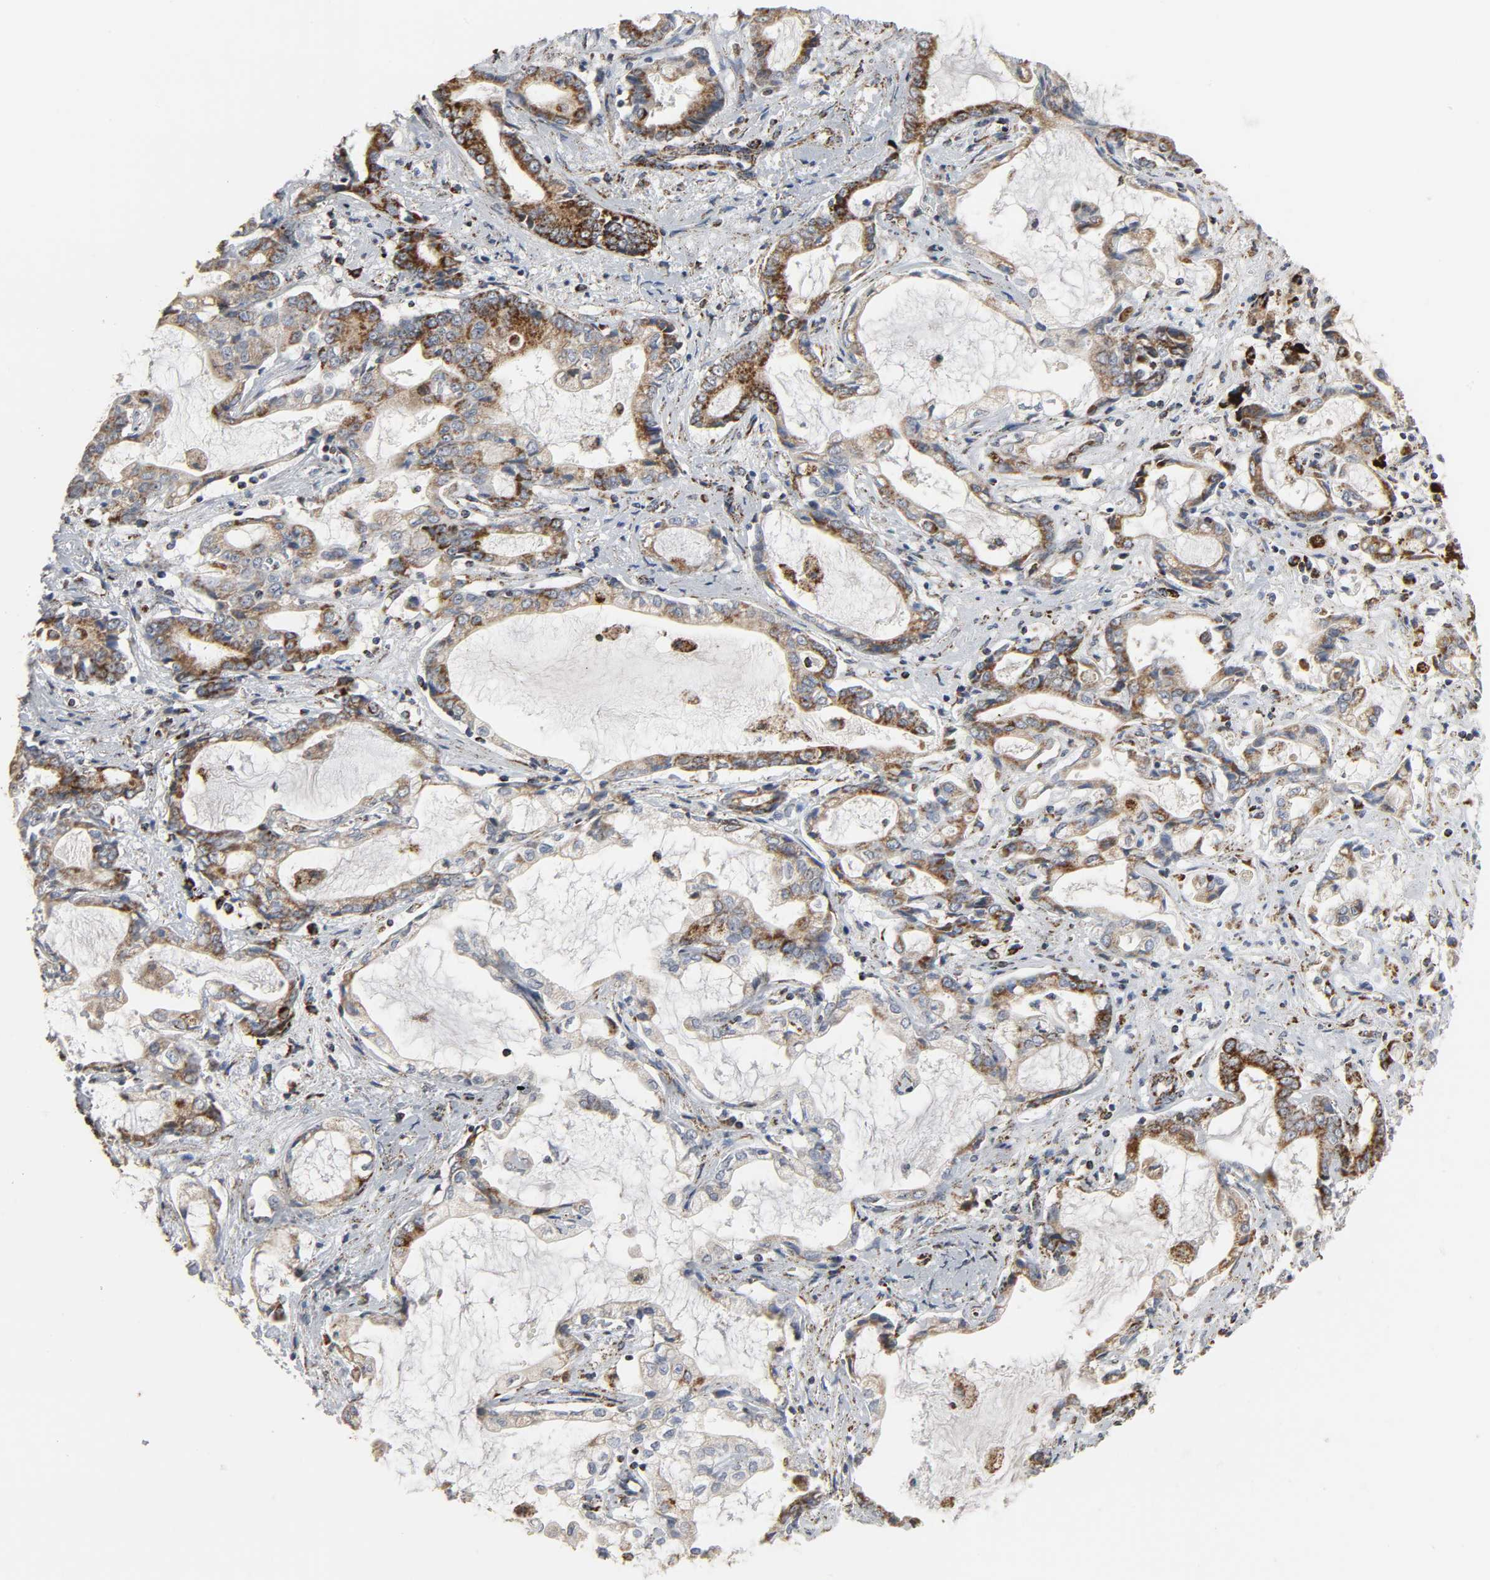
{"staining": {"intensity": "moderate", "quantity": "25%-75%", "location": "cytoplasmic/membranous"}, "tissue": "liver cancer", "cell_type": "Tumor cells", "image_type": "cancer", "snomed": [{"axis": "morphology", "description": "Cholangiocarcinoma"}, {"axis": "topography", "description": "Liver"}], "caption": "Immunohistochemistry staining of cholangiocarcinoma (liver), which shows medium levels of moderate cytoplasmic/membranous expression in approximately 25%-75% of tumor cells indicating moderate cytoplasmic/membranous protein staining. The staining was performed using DAB (3,3'-diaminobenzidine) (brown) for protein detection and nuclei were counterstained in hematoxylin (blue).", "gene": "ACAT1", "patient": {"sex": "male", "age": 57}}